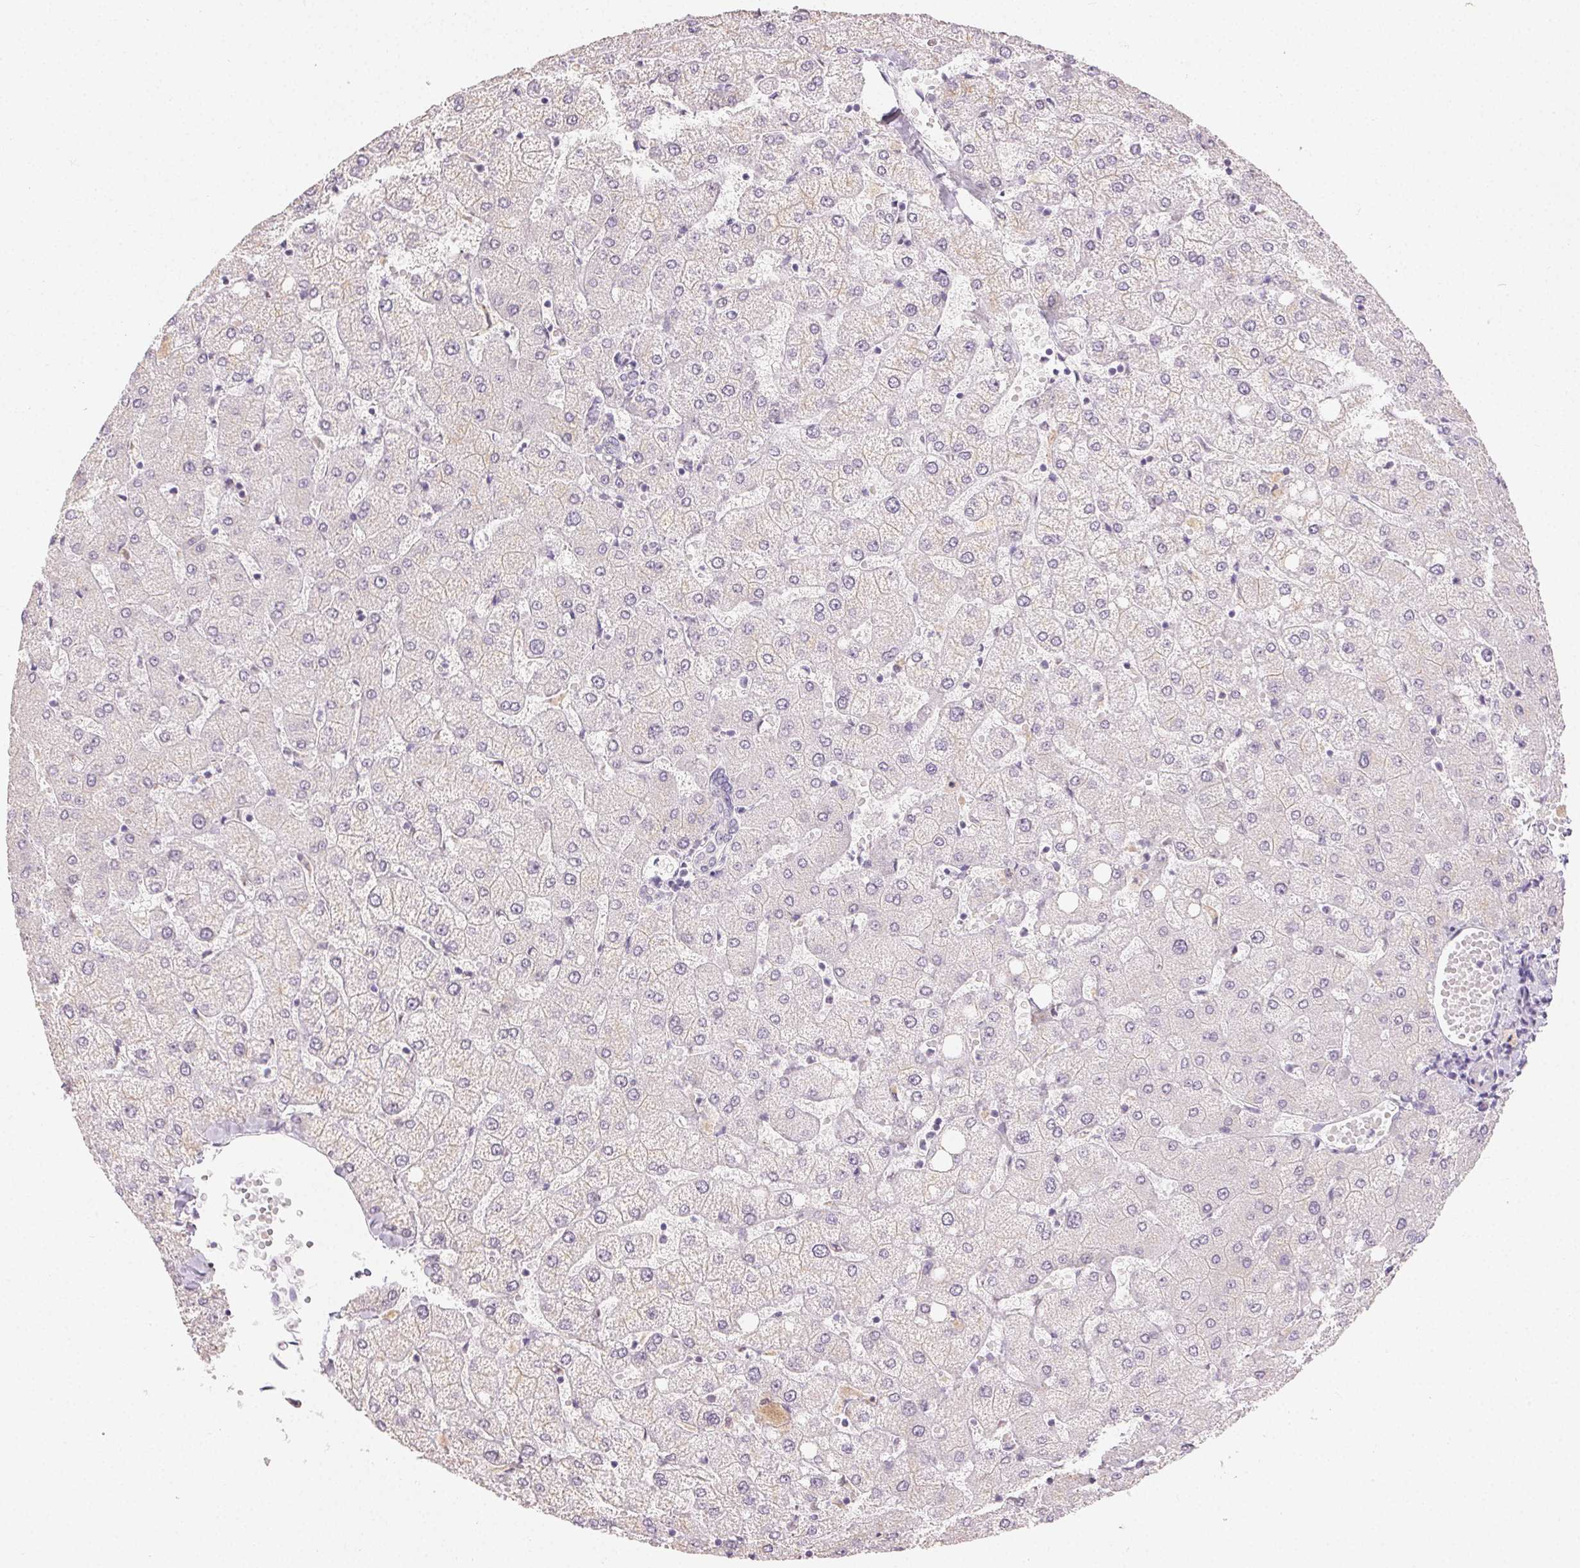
{"staining": {"intensity": "negative", "quantity": "none", "location": "none"}, "tissue": "liver", "cell_type": "Cholangiocytes", "image_type": "normal", "snomed": [{"axis": "morphology", "description": "Normal tissue, NOS"}, {"axis": "topography", "description": "Liver"}], "caption": "Immunohistochemistry (IHC) photomicrograph of unremarkable liver: liver stained with DAB (3,3'-diaminobenzidine) shows no significant protein expression in cholangiocytes.", "gene": "TMEM174", "patient": {"sex": "female", "age": 54}}